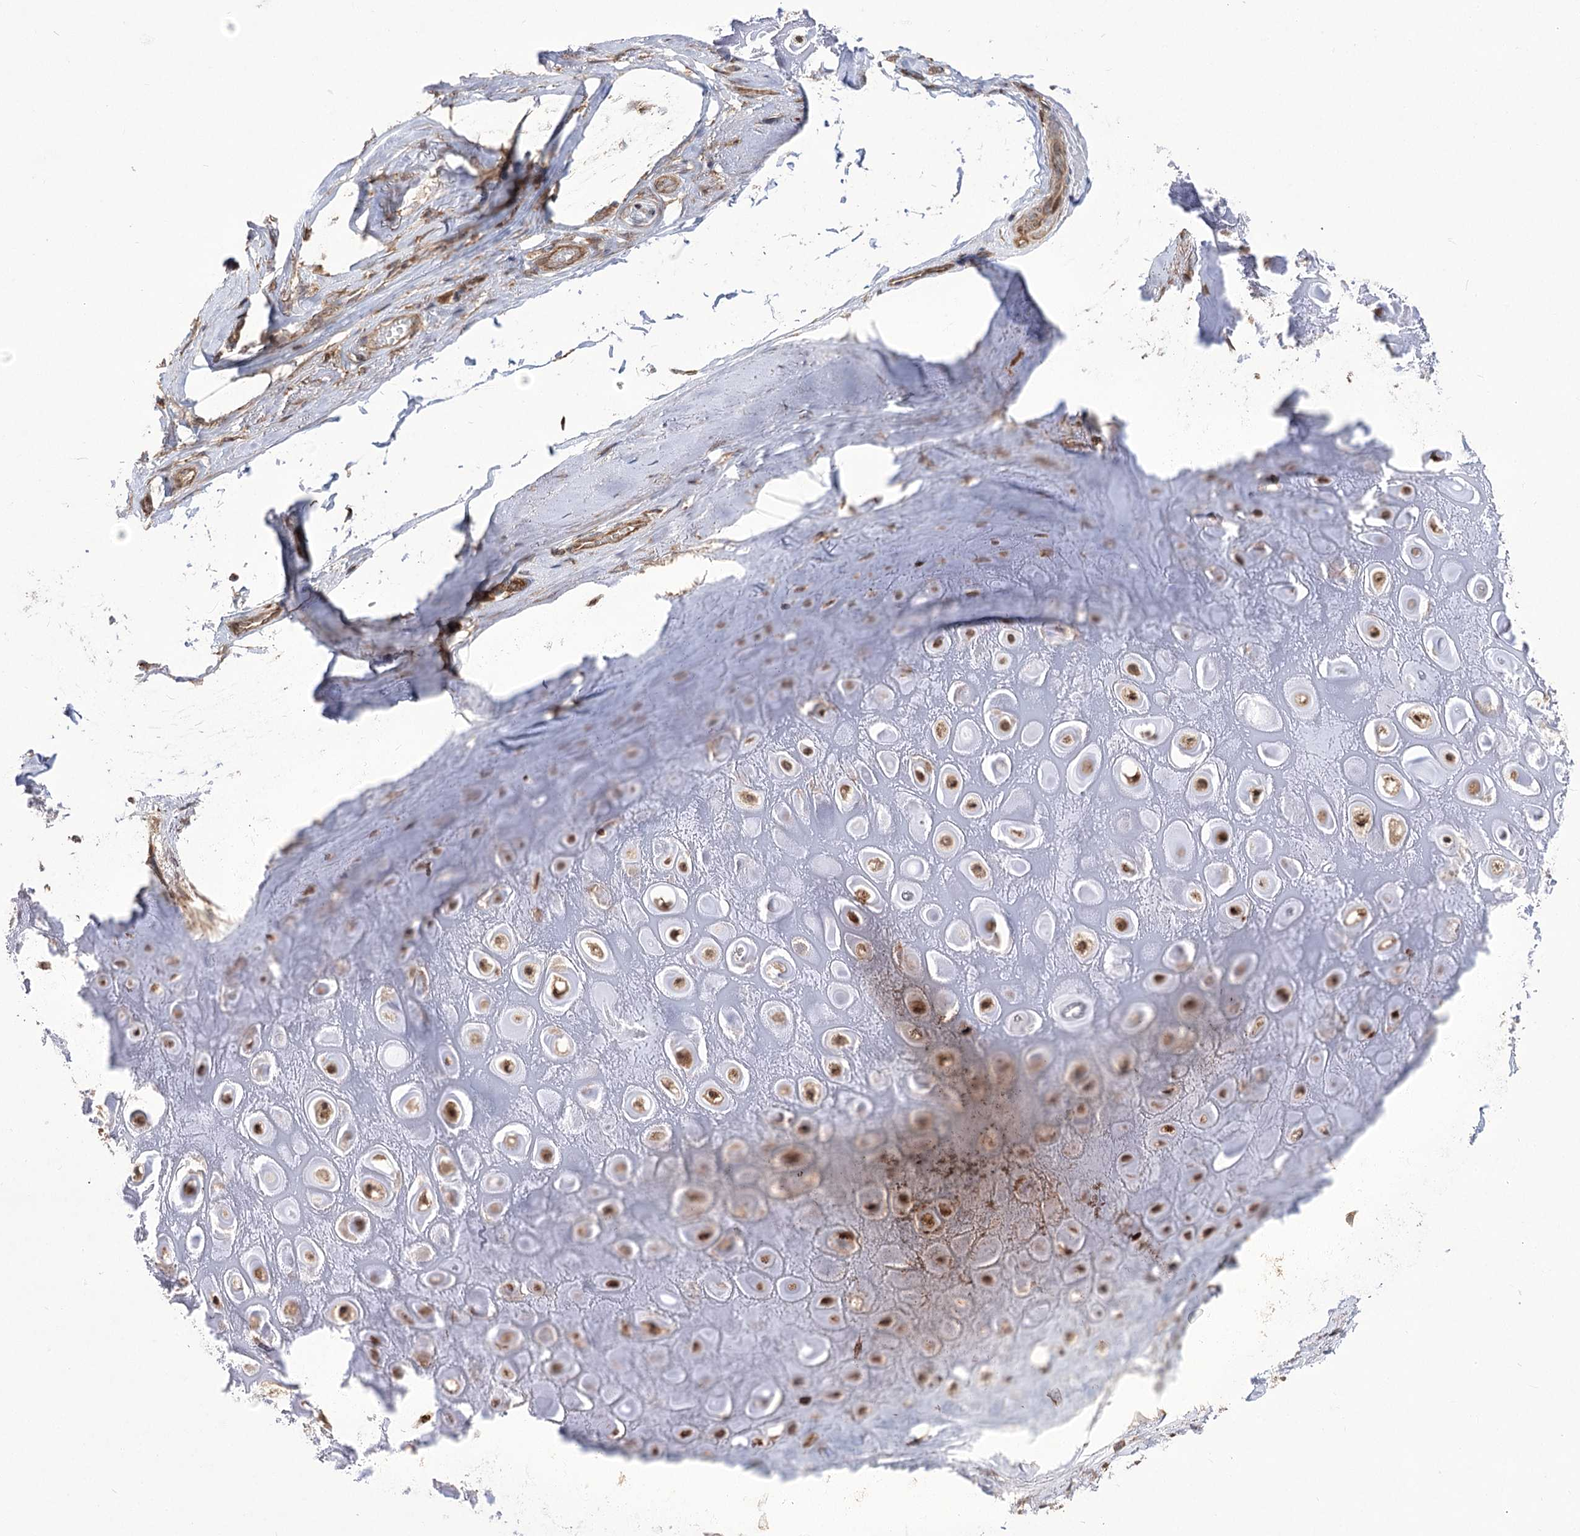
{"staining": {"intensity": "weak", "quantity": ">75%", "location": "cytoplasmic/membranous"}, "tissue": "adipose tissue", "cell_type": "Adipocytes", "image_type": "normal", "snomed": [{"axis": "morphology", "description": "Normal tissue, NOS"}, {"axis": "morphology", "description": "Basal cell carcinoma"}, {"axis": "topography", "description": "Skin"}], "caption": "A high-resolution histopathology image shows immunohistochemistry staining of benign adipose tissue, which reveals weak cytoplasmic/membranous expression in approximately >75% of adipocytes.", "gene": "XYLB", "patient": {"sex": "female", "age": 89}}